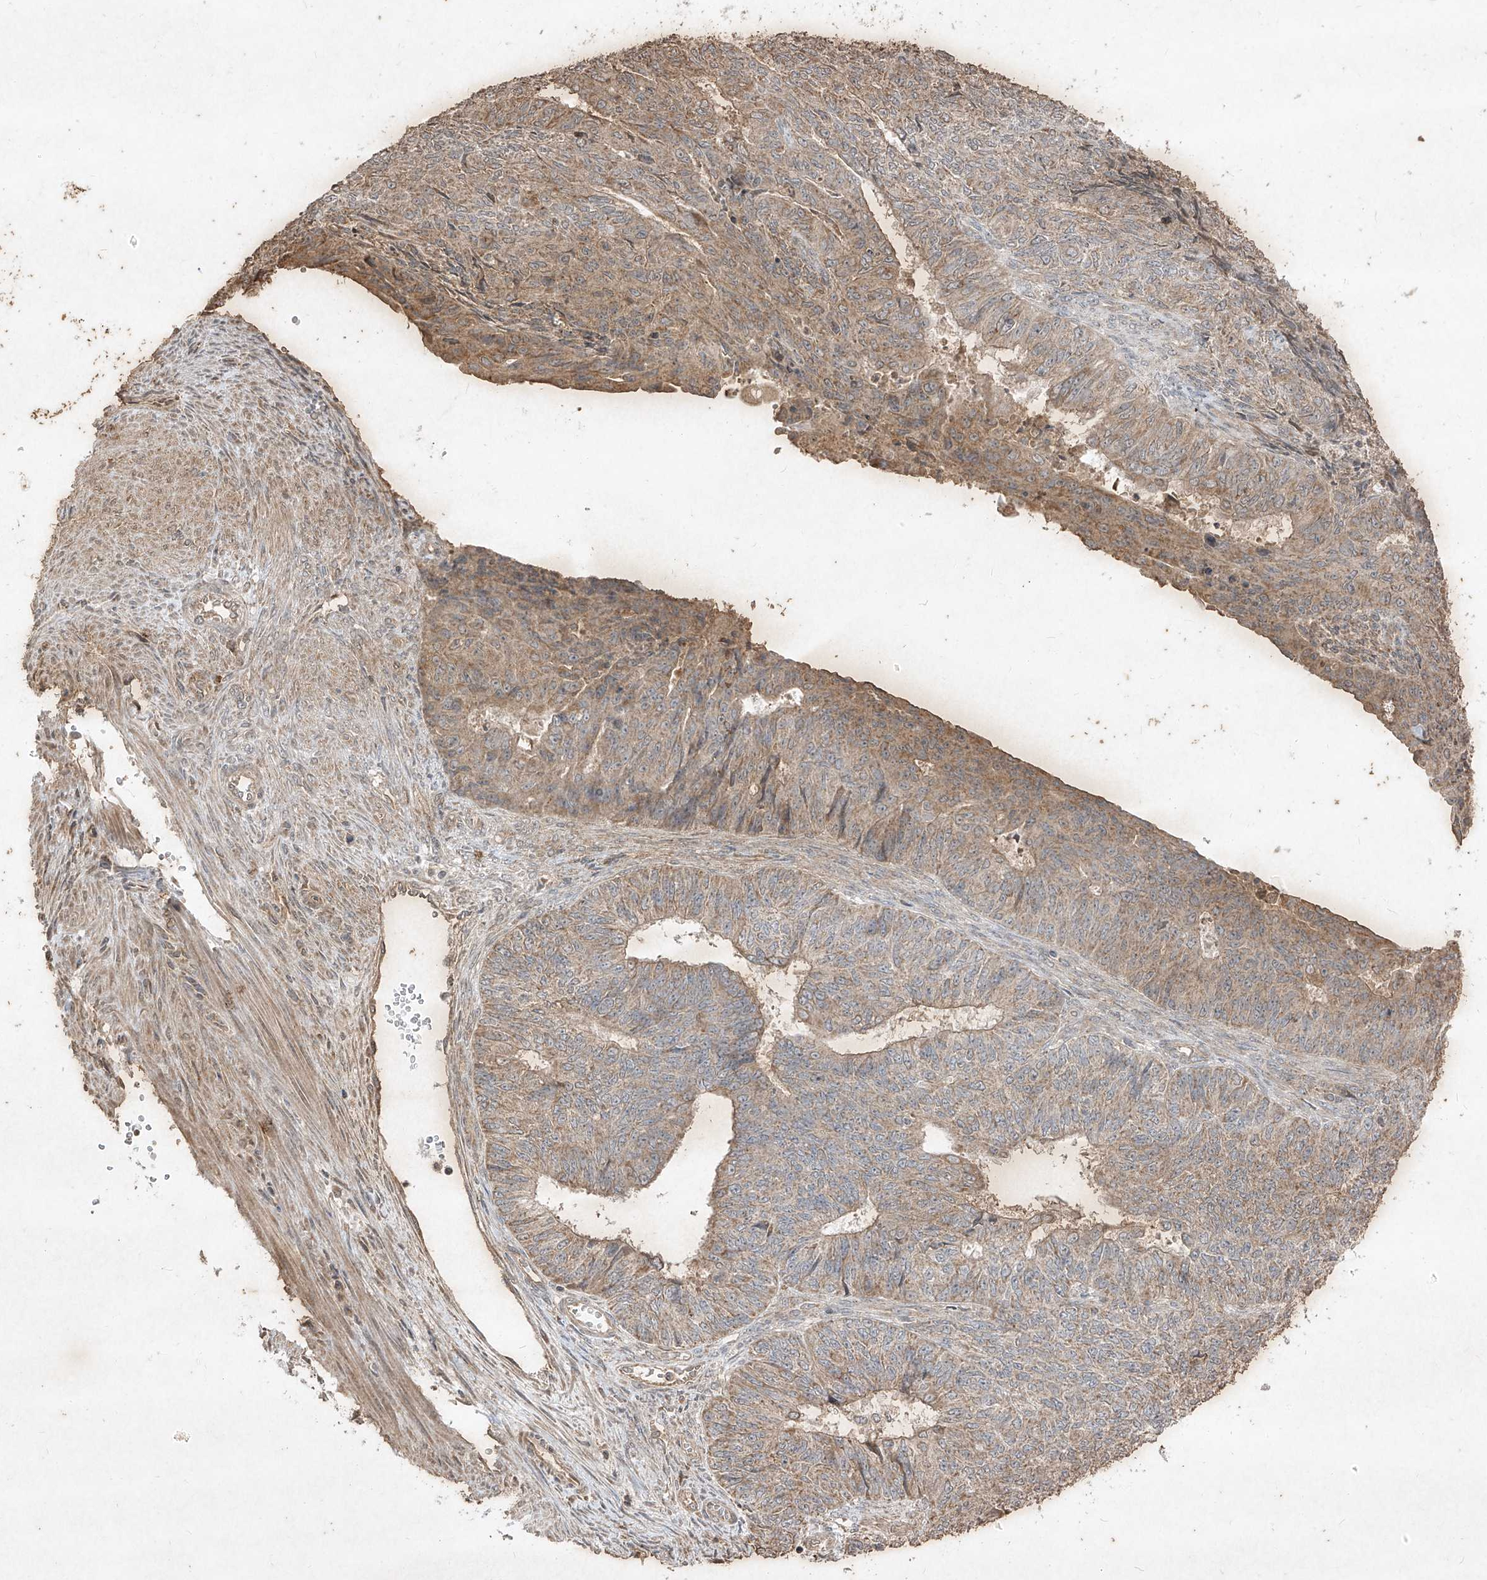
{"staining": {"intensity": "moderate", "quantity": "25%-75%", "location": "cytoplasmic/membranous"}, "tissue": "endometrial cancer", "cell_type": "Tumor cells", "image_type": "cancer", "snomed": [{"axis": "morphology", "description": "Adenocarcinoma, NOS"}, {"axis": "topography", "description": "Endometrium"}], "caption": "DAB (3,3'-diaminobenzidine) immunohistochemical staining of human endometrial adenocarcinoma shows moderate cytoplasmic/membranous protein positivity in approximately 25%-75% of tumor cells. (brown staining indicates protein expression, while blue staining denotes nuclei).", "gene": "ABCD3", "patient": {"sex": "female", "age": 32}}